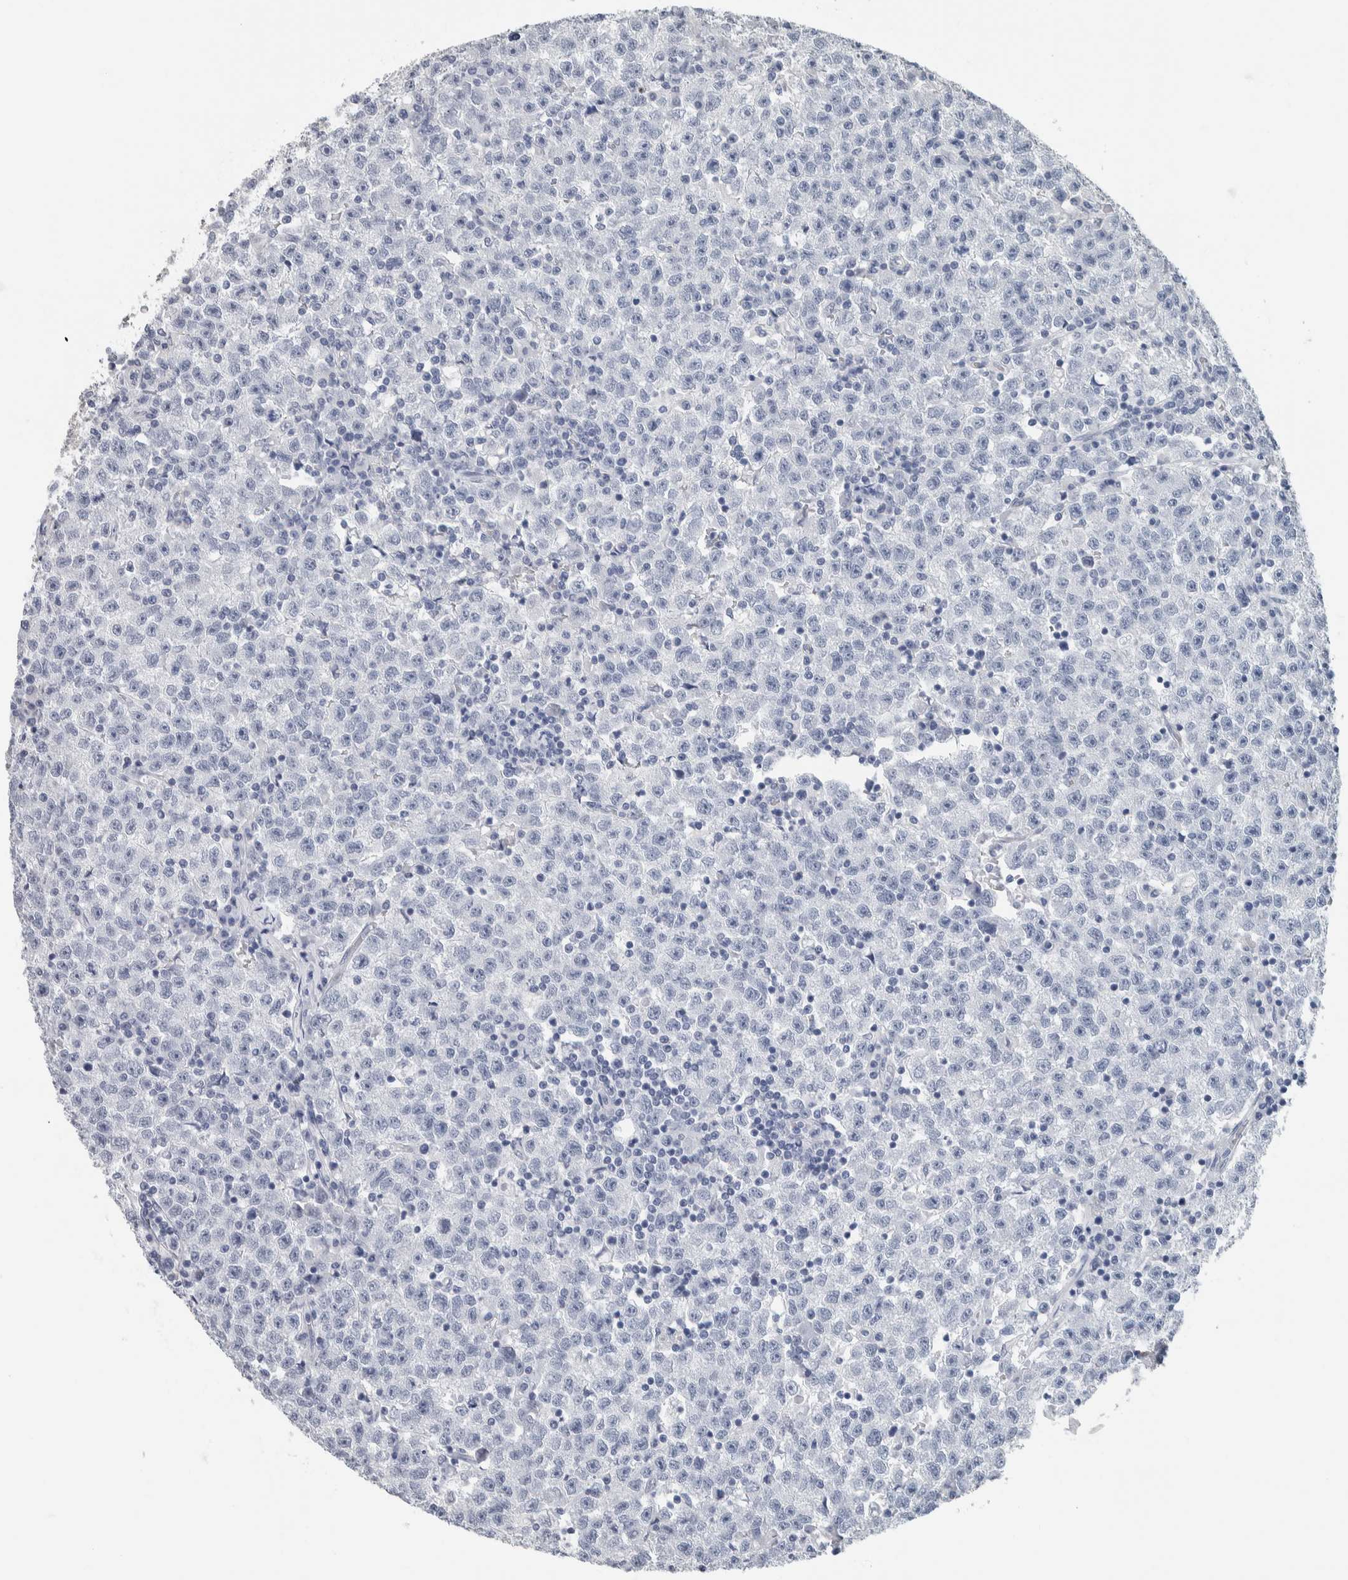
{"staining": {"intensity": "negative", "quantity": "none", "location": "none"}, "tissue": "testis cancer", "cell_type": "Tumor cells", "image_type": "cancer", "snomed": [{"axis": "morphology", "description": "Seminoma, NOS"}, {"axis": "topography", "description": "Testis"}], "caption": "This image is of testis cancer (seminoma) stained with IHC to label a protein in brown with the nuclei are counter-stained blue. There is no expression in tumor cells.", "gene": "NEFM", "patient": {"sex": "male", "age": 22}}